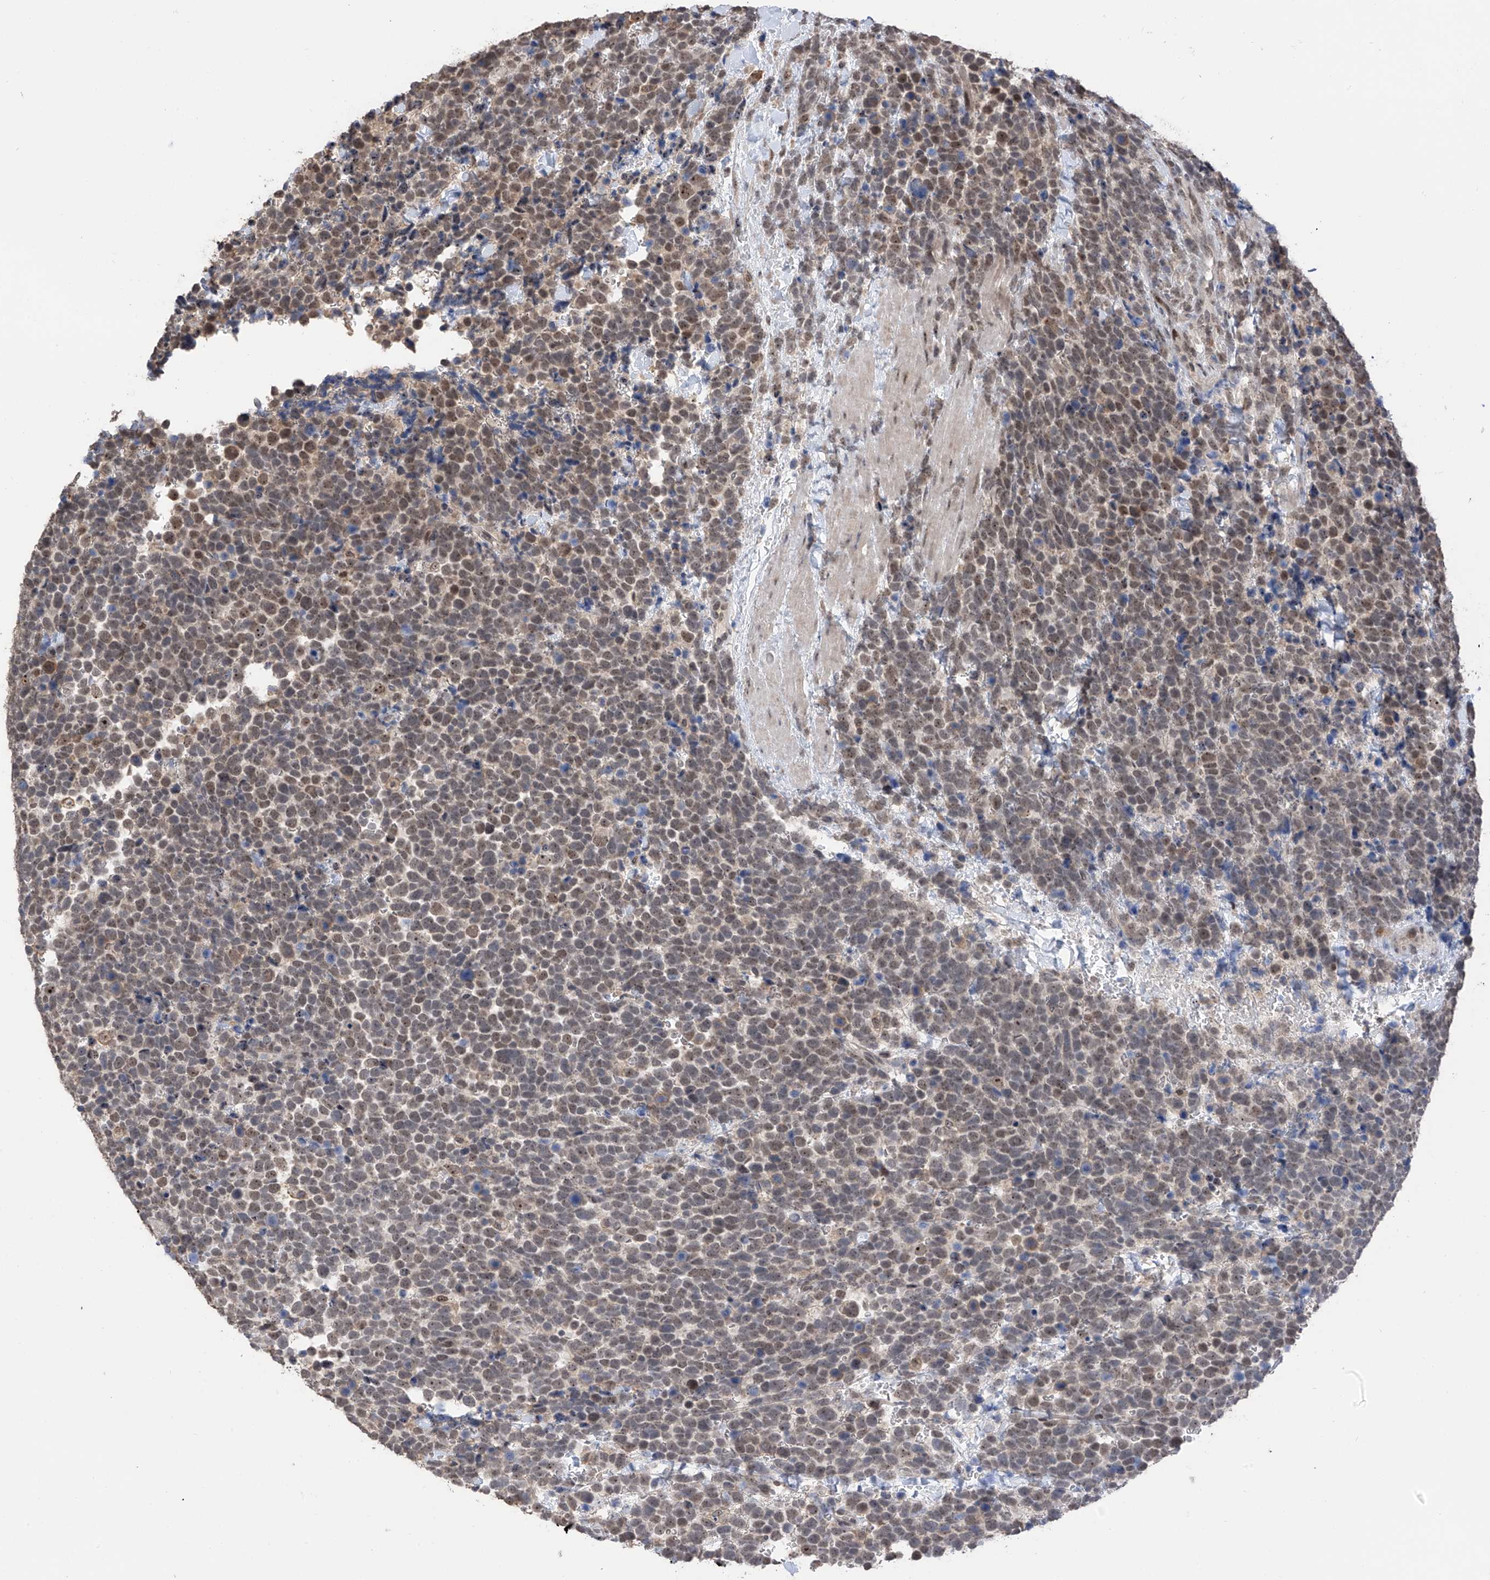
{"staining": {"intensity": "weak", "quantity": ">75%", "location": "nuclear"}, "tissue": "urothelial cancer", "cell_type": "Tumor cells", "image_type": "cancer", "snomed": [{"axis": "morphology", "description": "Urothelial carcinoma, High grade"}, {"axis": "topography", "description": "Urinary bladder"}], "caption": "Urothelial cancer stained with a brown dye reveals weak nuclear positive staining in approximately >75% of tumor cells.", "gene": "C1orf131", "patient": {"sex": "female", "age": 82}}